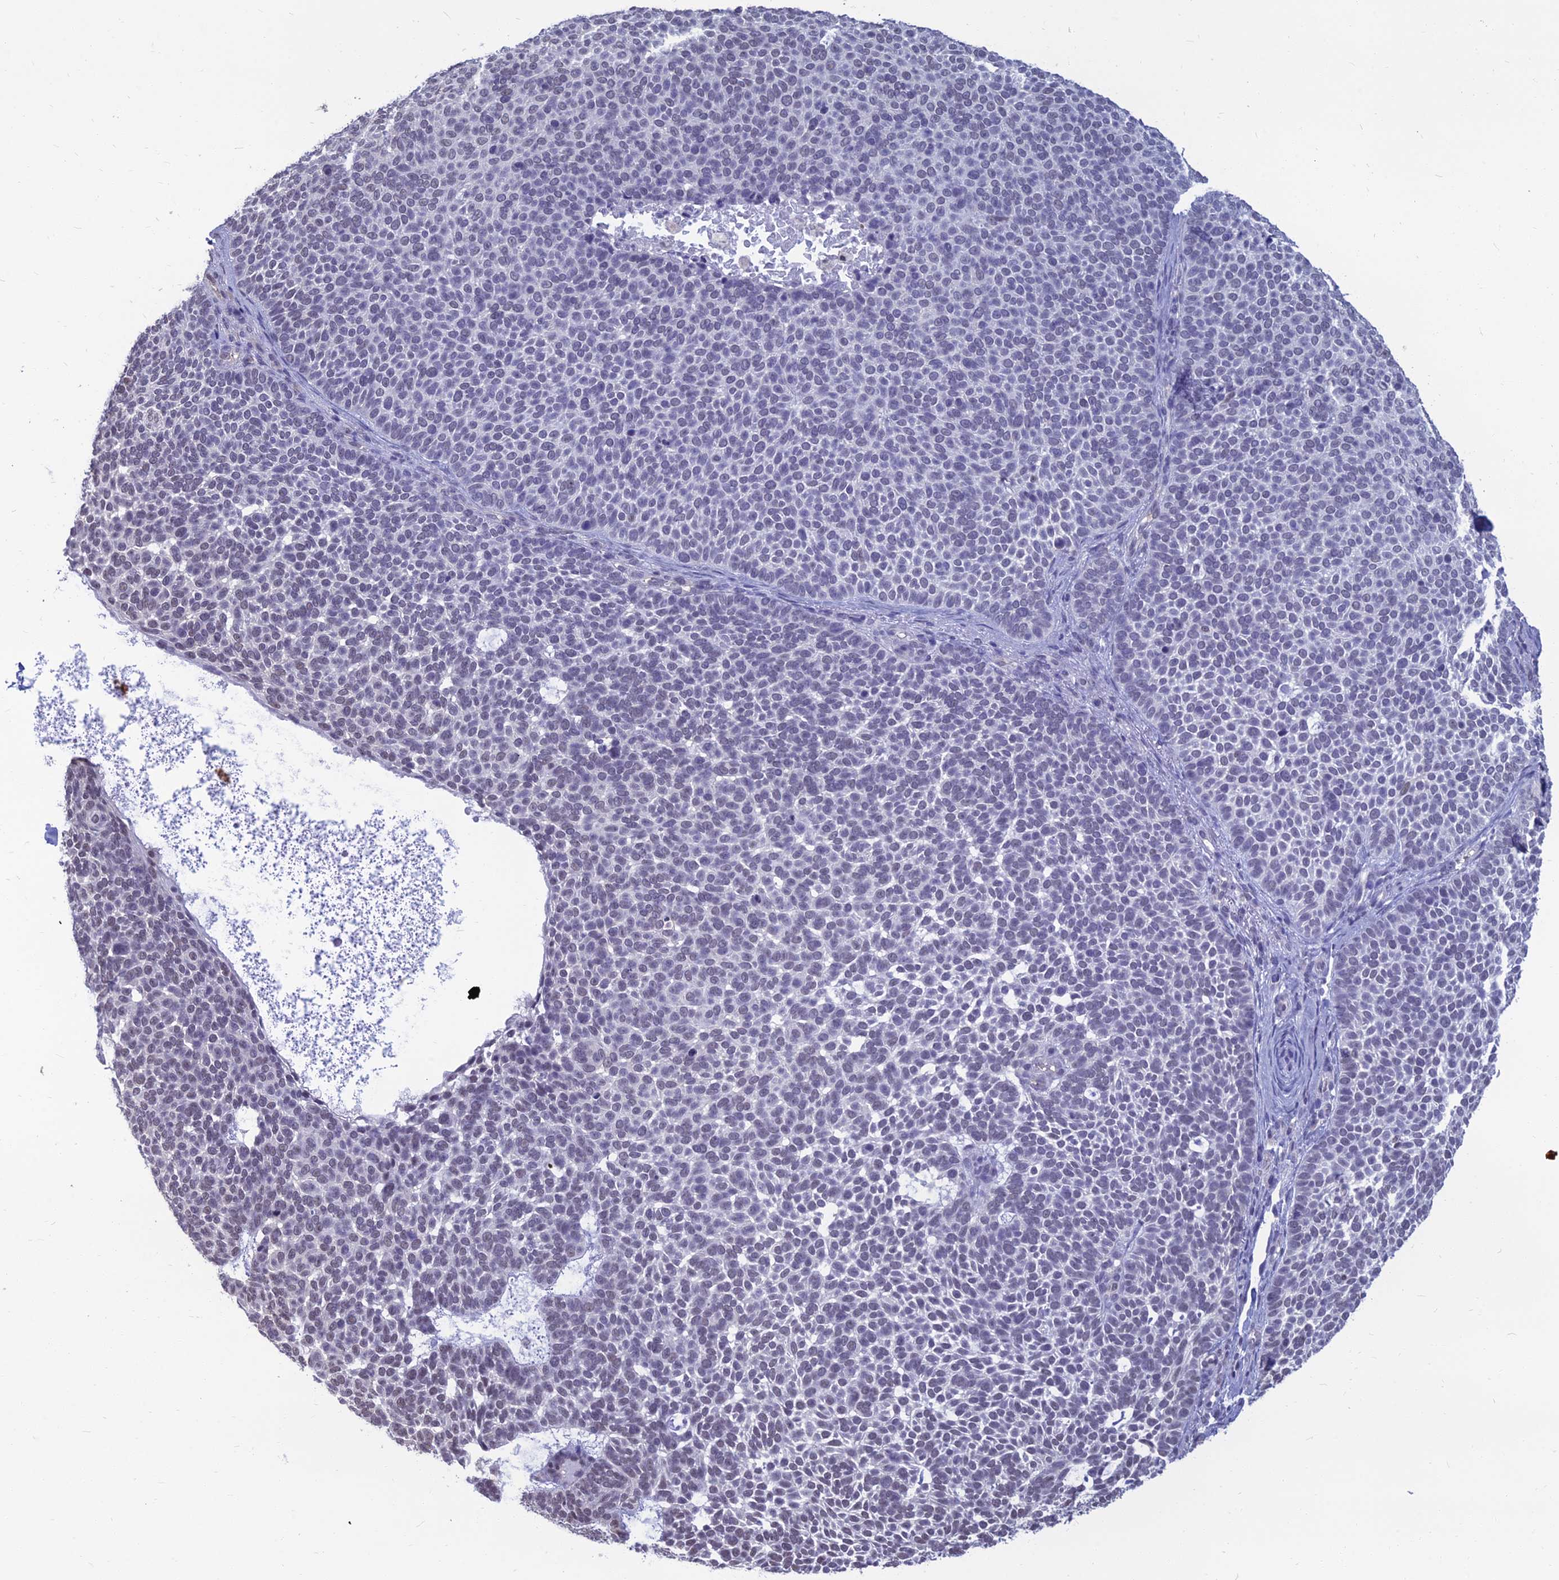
{"staining": {"intensity": "negative", "quantity": "none", "location": "none"}, "tissue": "skin cancer", "cell_type": "Tumor cells", "image_type": "cancer", "snomed": [{"axis": "morphology", "description": "Basal cell carcinoma"}, {"axis": "topography", "description": "Skin"}], "caption": "This histopathology image is of skin cancer (basal cell carcinoma) stained with immunohistochemistry to label a protein in brown with the nuclei are counter-stained blue. There is no expression in tumor cells.", "gene": "SRSF7", "patient": {"sex": "female", "age": 77}}